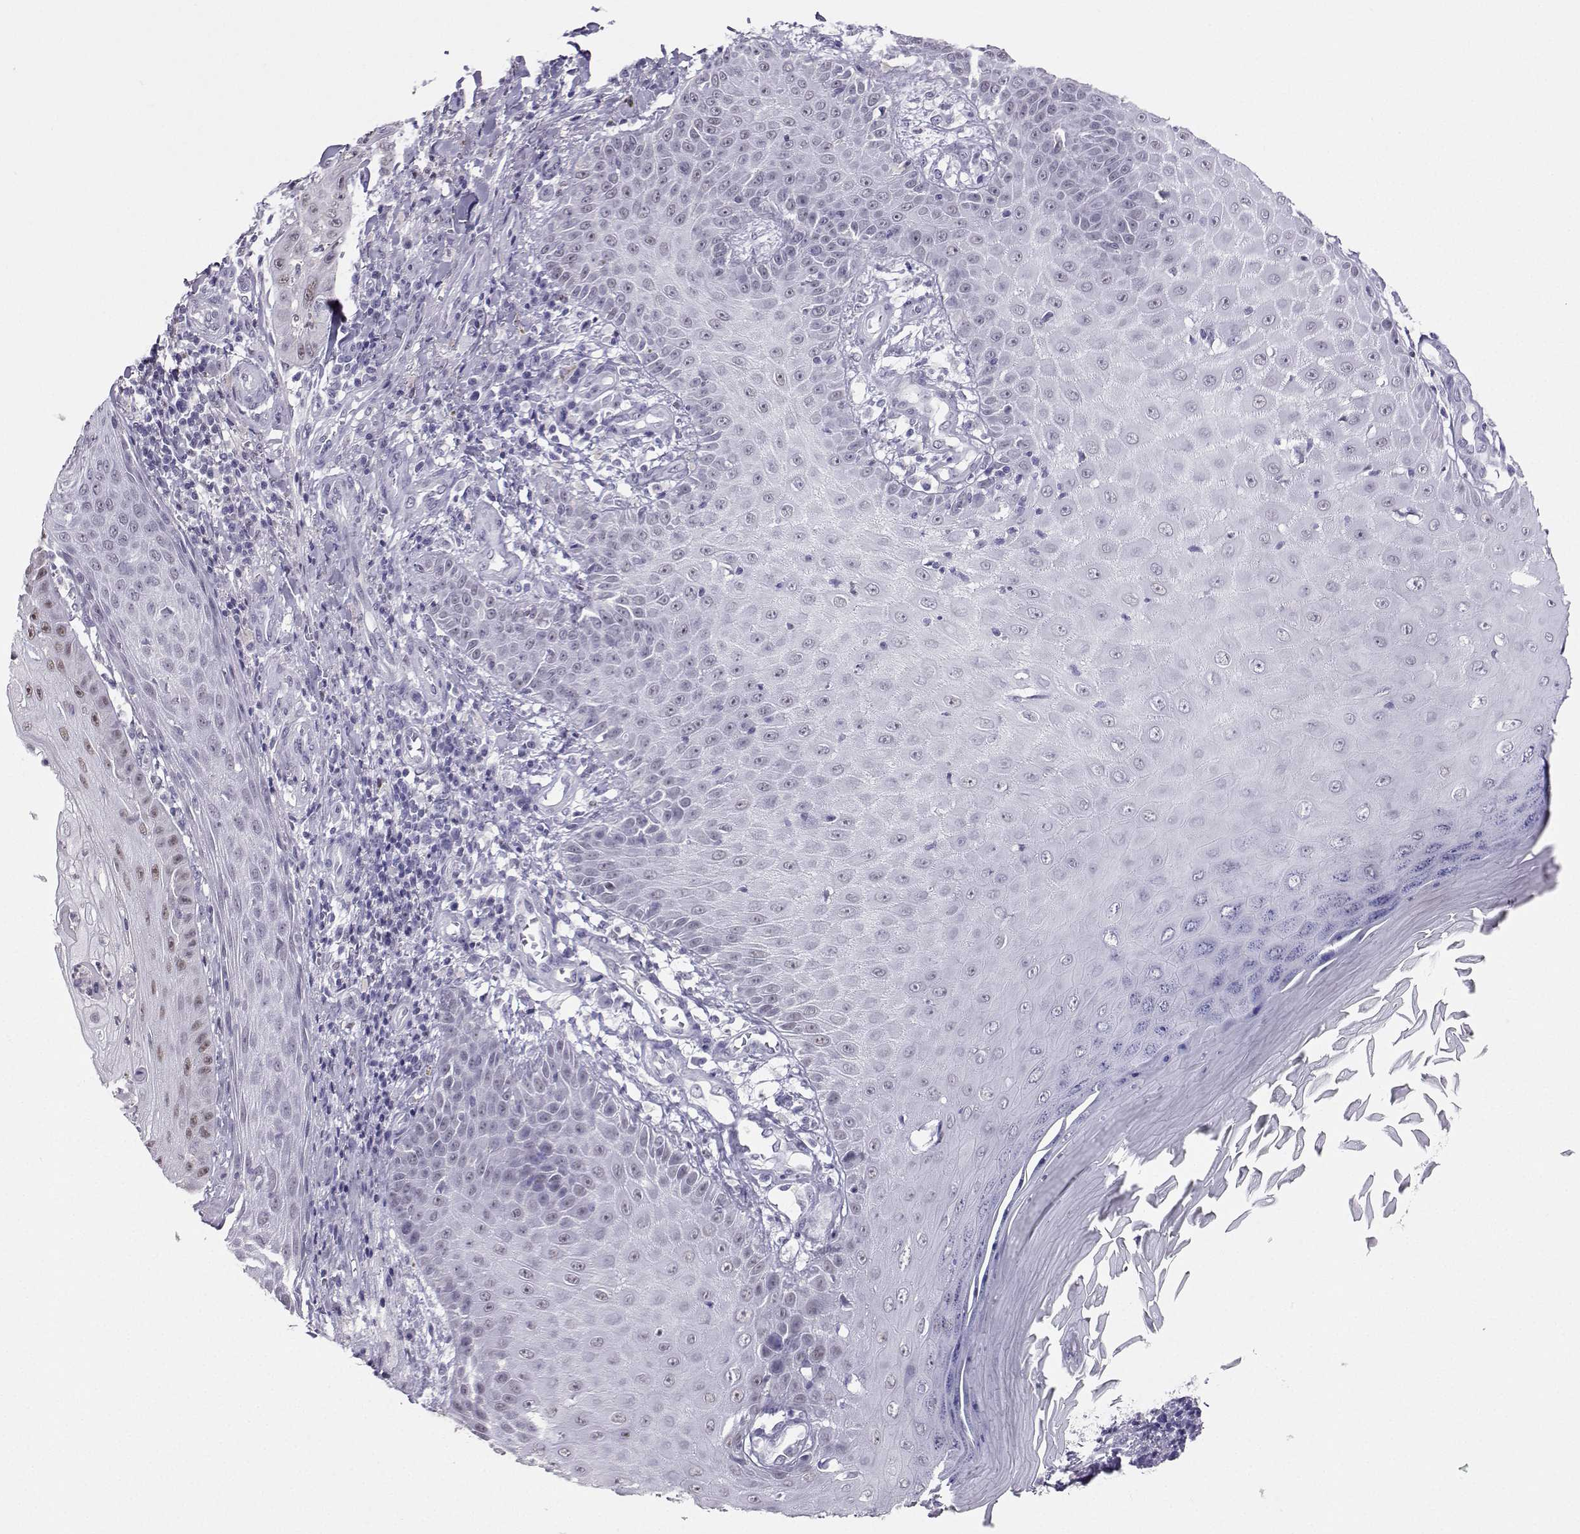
{"staining": {"intensity": "weak", "quantity": "25%-75%", "location": "nuclear"}, "tissue": "skin cancer", "cell_type": "Tumor cells", "image_type": "cancer", "snomed": [{"axis": "morphology", "description": "Squamous cell carcinoma, NOS"}, {"axis": "topography", "description": "Skin"}], "caption": "This histopathology image exhibits immunohistochemistry (IHC) staining of human squamous cell carcinoma (skin), with low weak nuclear expression in approximately 25%-75% of tumor cells.", "gene": "TEDC2", "patient": {"sex": "male", "age": 70}}